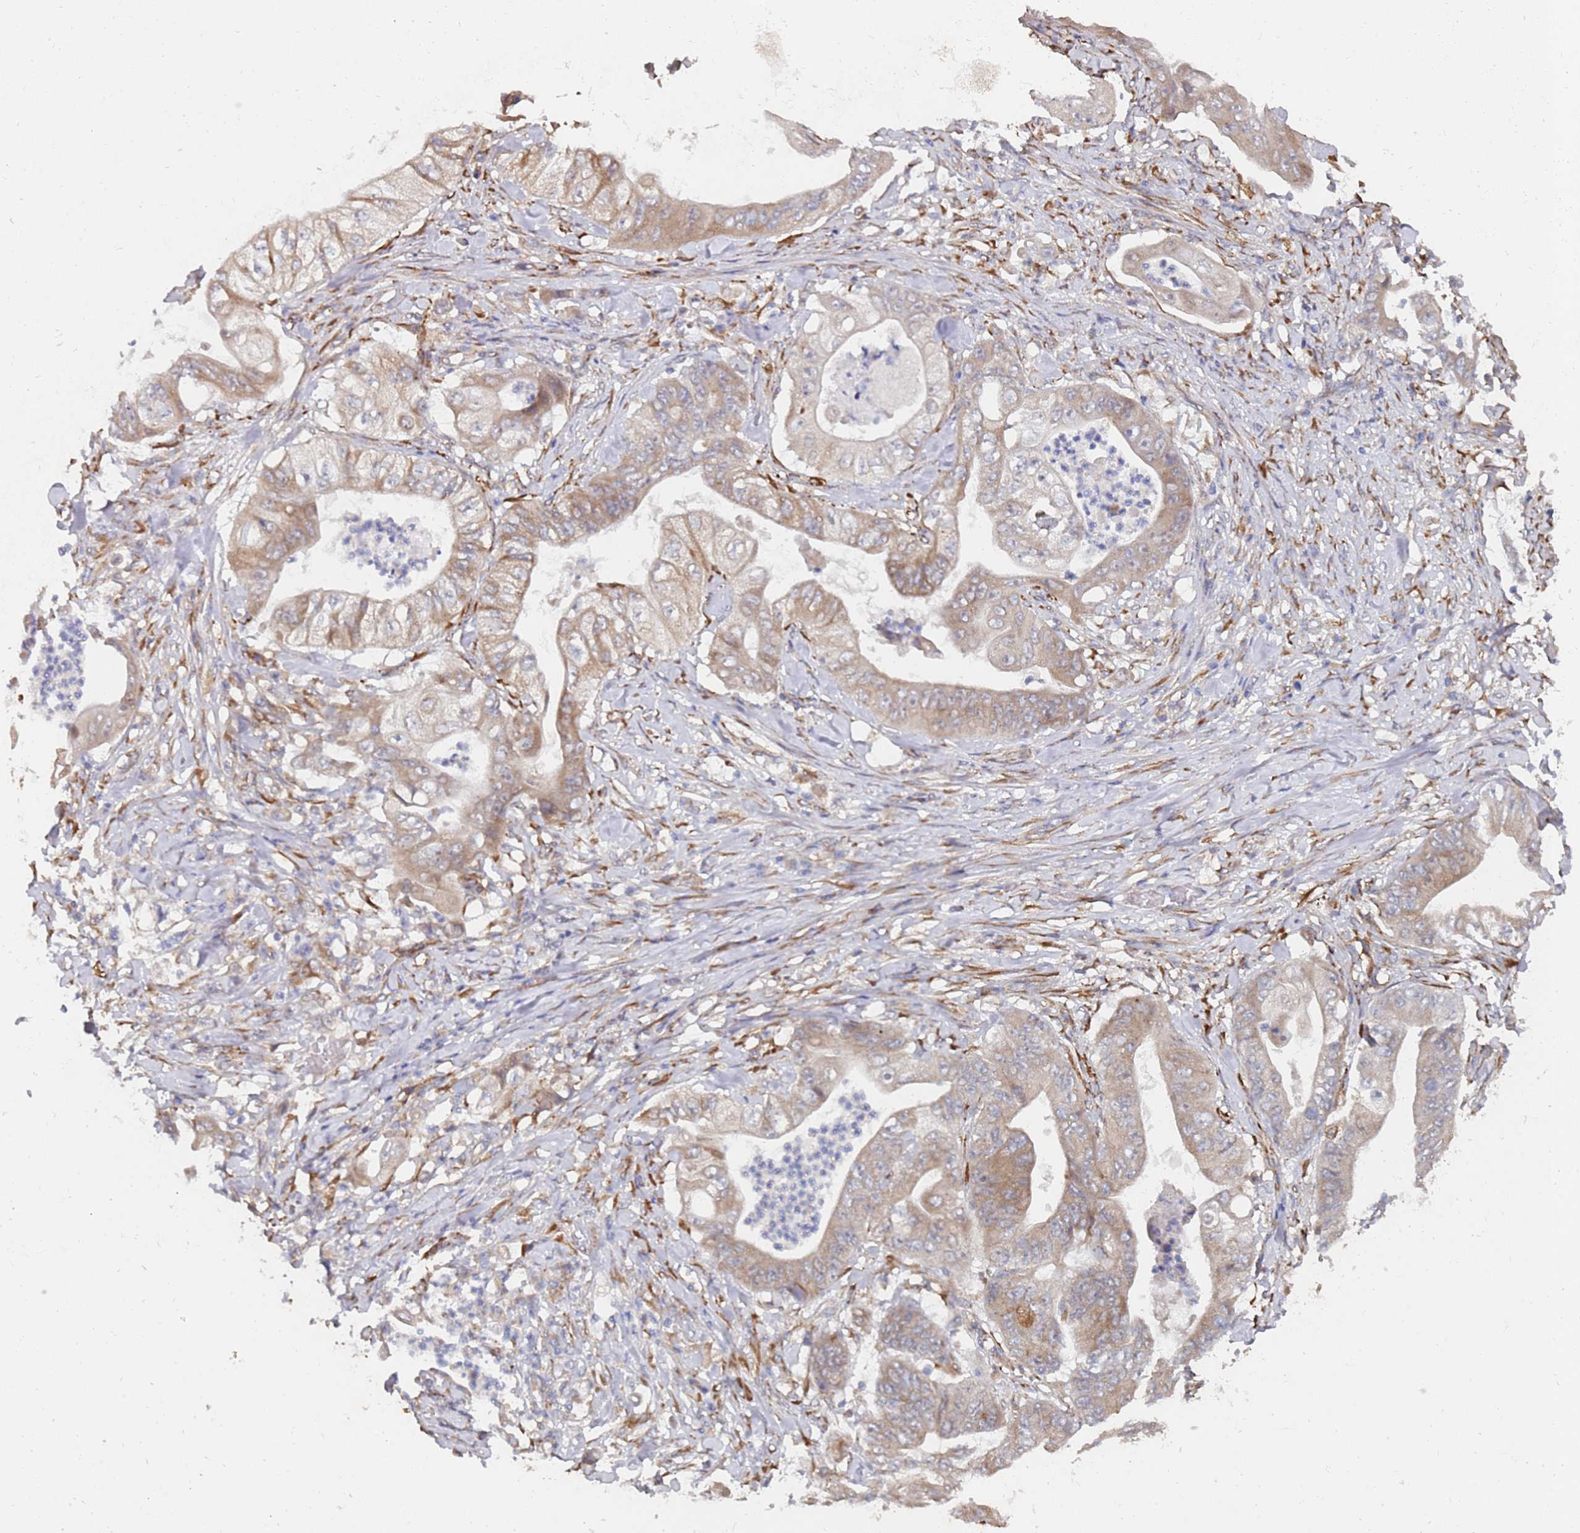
{"staining": {"intensity": "moderate", "quantity": "25%-75%", "location": "cytoplasmic/membranous"}, "tissue": "stomach cancer", "cell_type": "Tumor cells", "image_type": "cancer", "snomed": [{"axis": "morphology", "description": "Adenocarcinoma, NOS"}, {"axis": "topography", "description": "Stomach"}], "caption": "Immunohistochemical staining of human adenocarcinoma (stomach) demonstrates moderate cytoplasmic/membranous protein expression in about 25%-75% of tumor cells. (Stains: DAB (3,3'-diaminobenzidine) in brown, nuclei in blue, Microscopy: brightfield microscopy at high magnification).", "gene": "VRK2", "patient": {"sex": "female", "age": 73}}